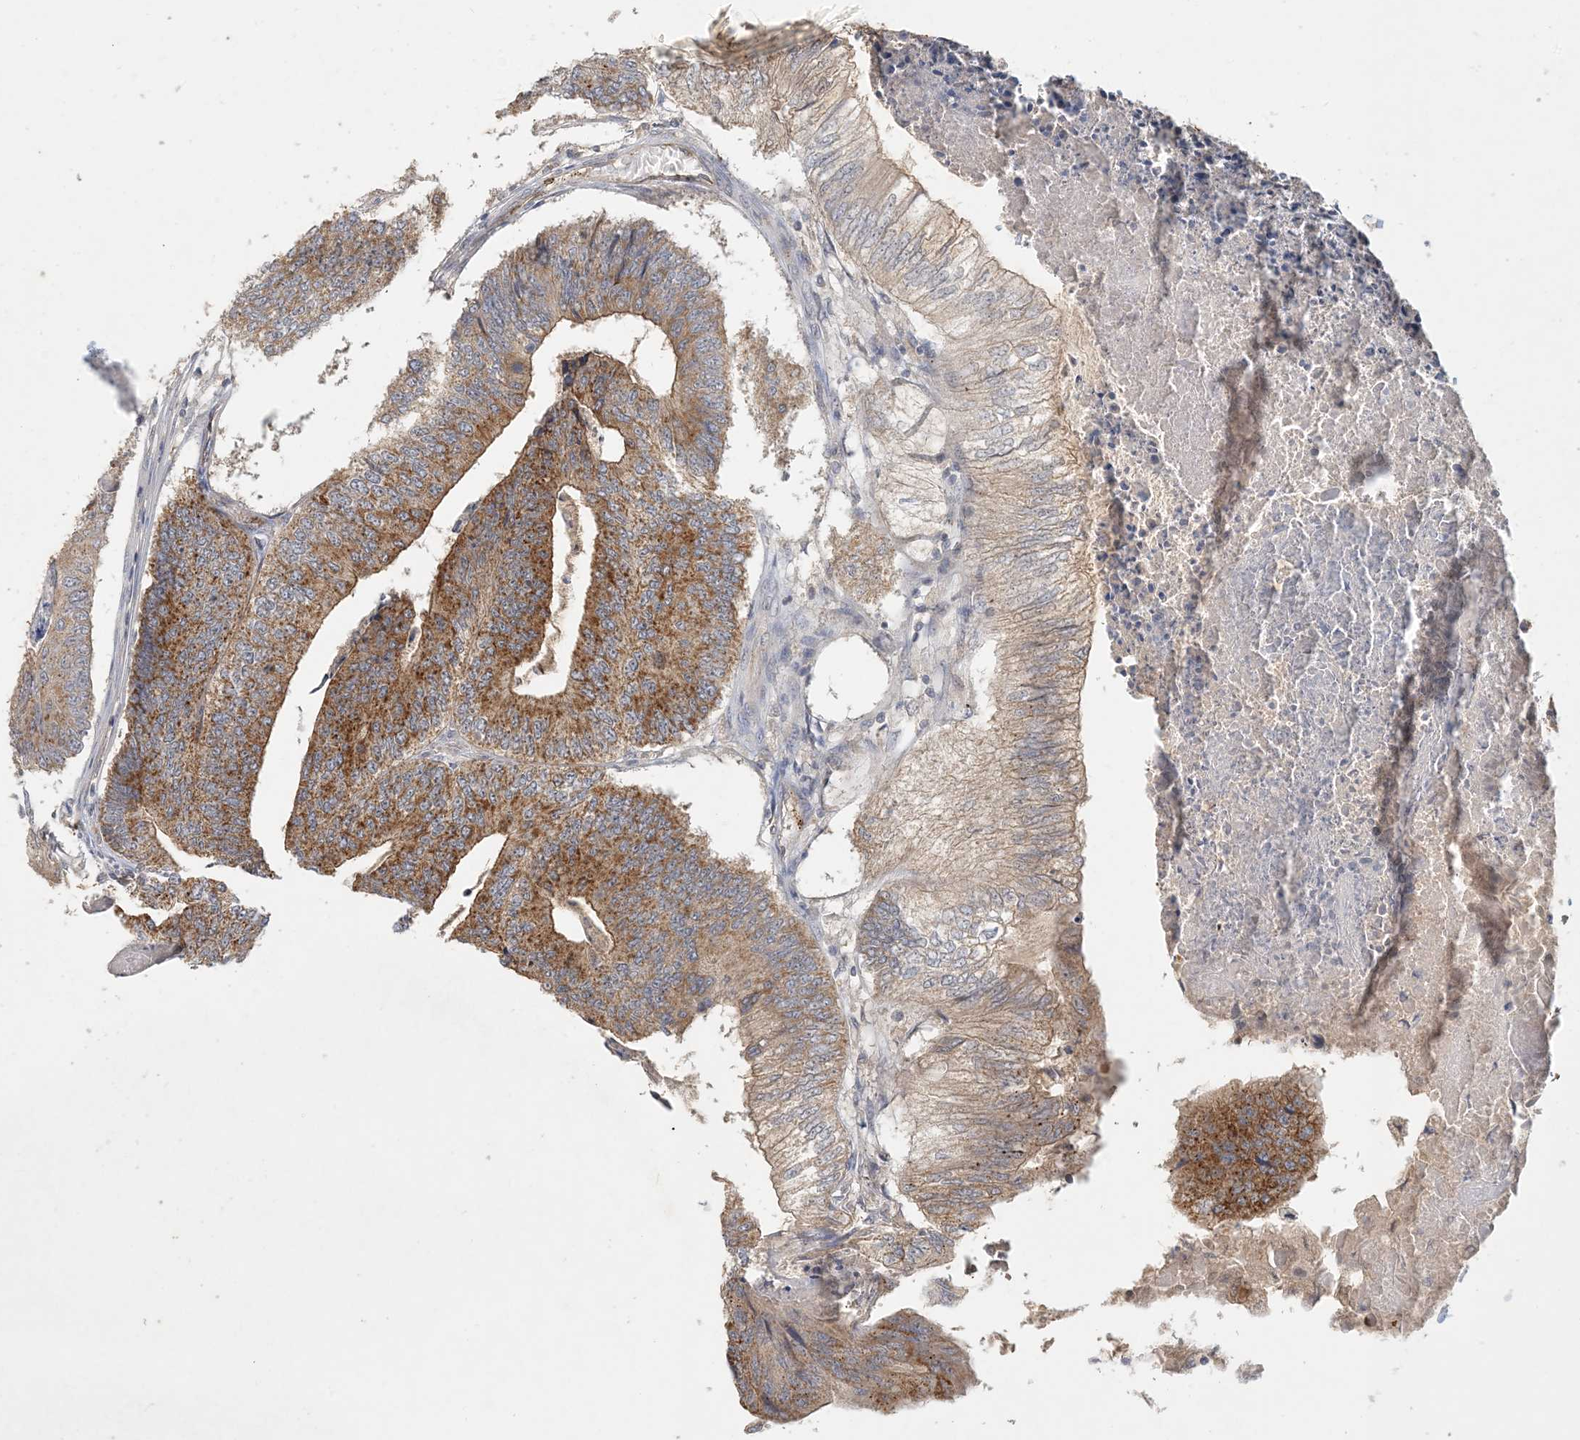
{"staining": {"intensity": "moderate", "quantity": ">75%", "location": "cytoplasmic/membranous"}, "tissue": "colorectal cancer", "cell_type": "Tumor cells", "image_type": "cancer", "snomed": [{"axis": "morphology", "description": "Adenocarcinoma, NOS"}, {"axis": "topography", "description": "Colon"}], "caption": "A photomicrograph of human adenocarcinoma (colorectal) stained for a protein shows moderate cytoplasmic/membranous brown staining in tumor cells. (IHC, brightfield microscopy, high magnification).", "gene": "ZBTB3", "patient": {"sex": "female", "age": 67}}